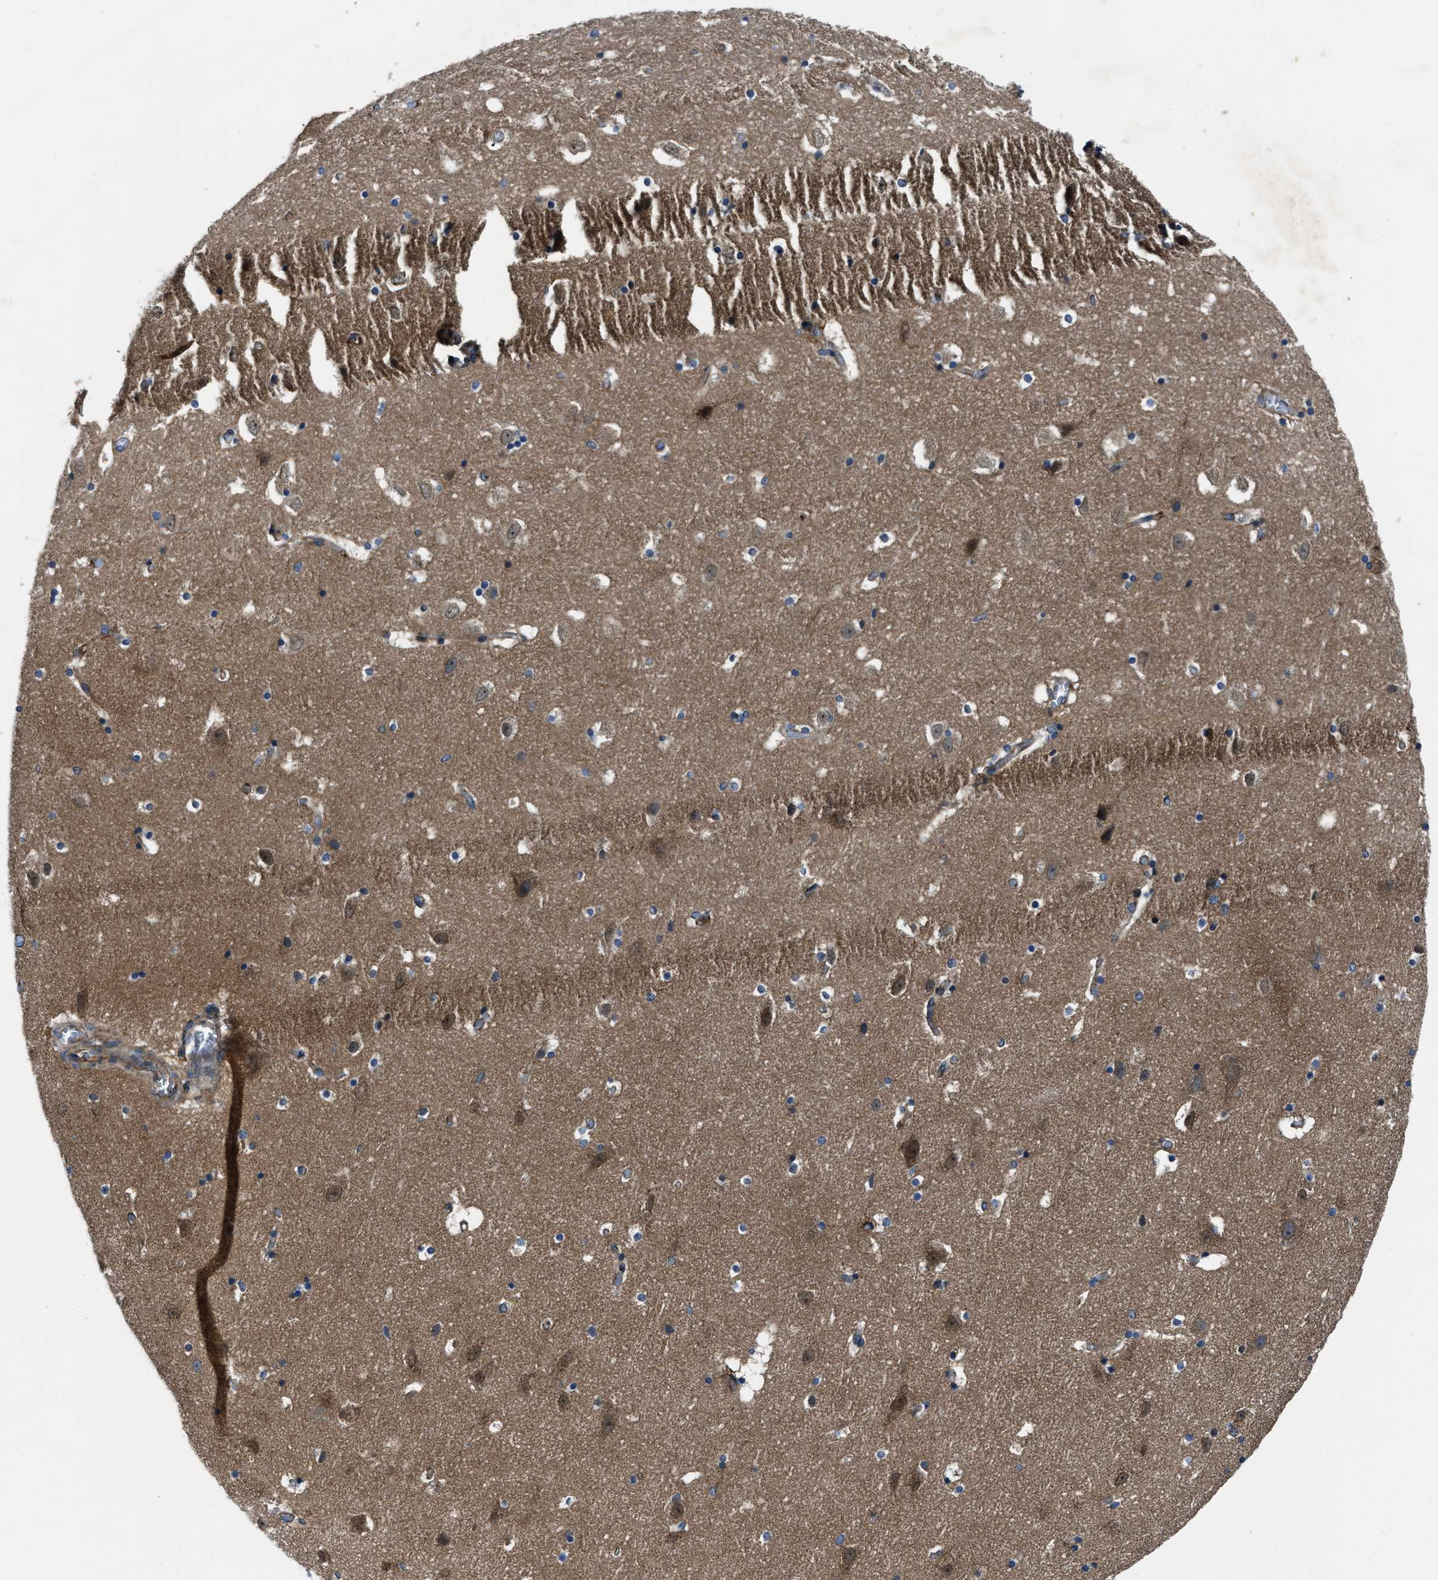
{"staining": {"intensity": "weak", "quantity": "<25%", "location": "cytoplasmic/membranous"}, "tissue": "hippocampus", "cell_type": "Glial cells", "image_type": "normal", "snomed": [{"axis": "morphology", "description": "Normal tissue, NOS"}, {"axis": "topography", "description": "Hippocampus"}], "caption": "This image is of benign hippocampus stained with immunohistochemistry to label a protein in brown with the nuclei are counter-stained blue. There is no staining in glial cells.", "gene": "ERC1", "patient": {"sex": "male", "age": 45}}